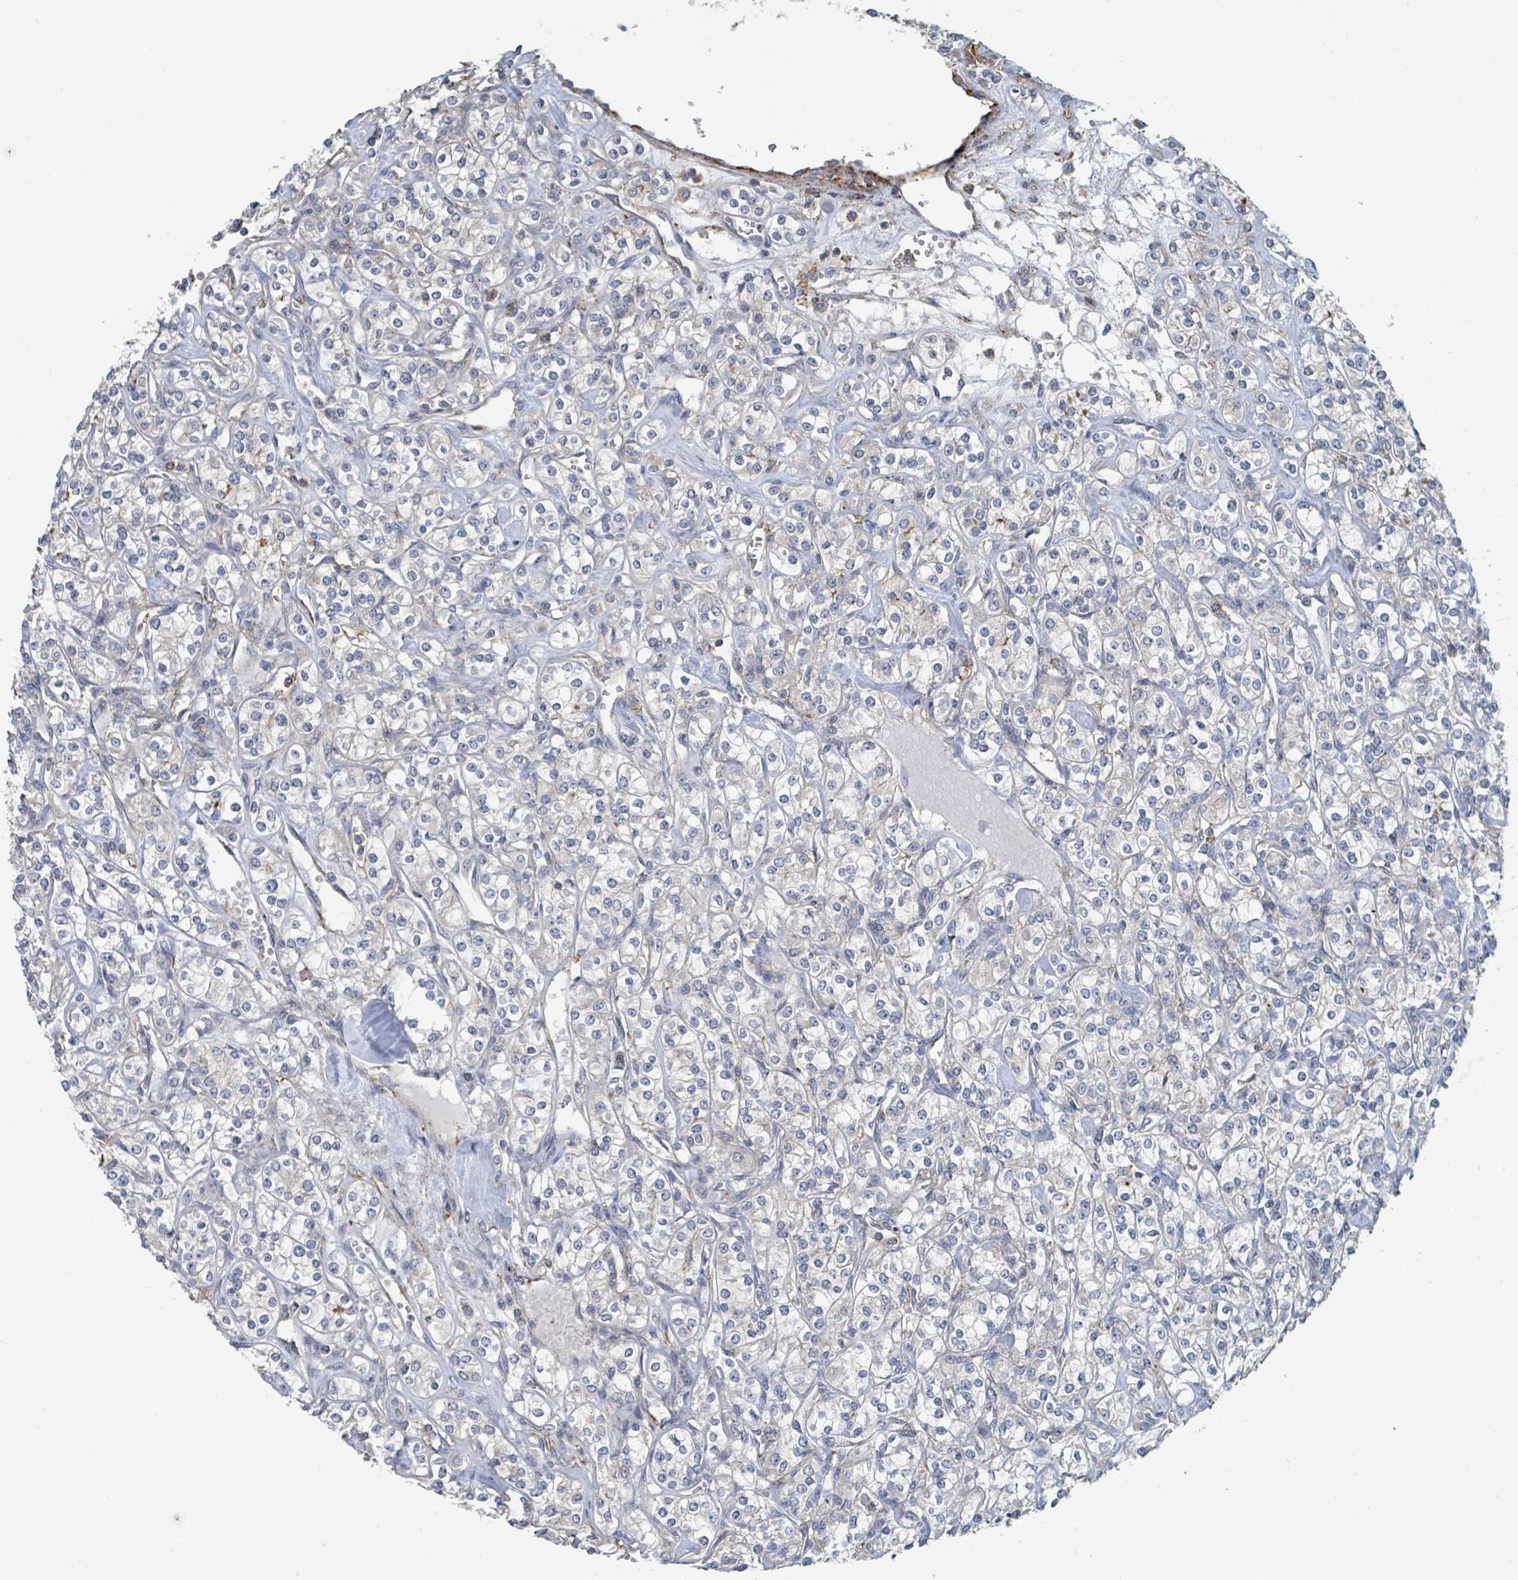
{"staining": {"intensity": "negative", "quantity": "none", "location": "none"}, "tissue": "renal cancer", "cell_type": "Tumor cells", "image_type": "cancer", "snomed": [{"axis": "morphology", "description": "Adenocarcinoma, NOS"}, {"axis": "topography", "description": "Kidney"}], "caption": "This photomicrograph is of adenocarcinoma (renal) stained with immunohistochemistry to label a protein in brown with the nuclei are counter-stained blue. There is no staining in tumor cells.", "gene": "LRRC42", "patient": {"sex": "male", "age": 77}}